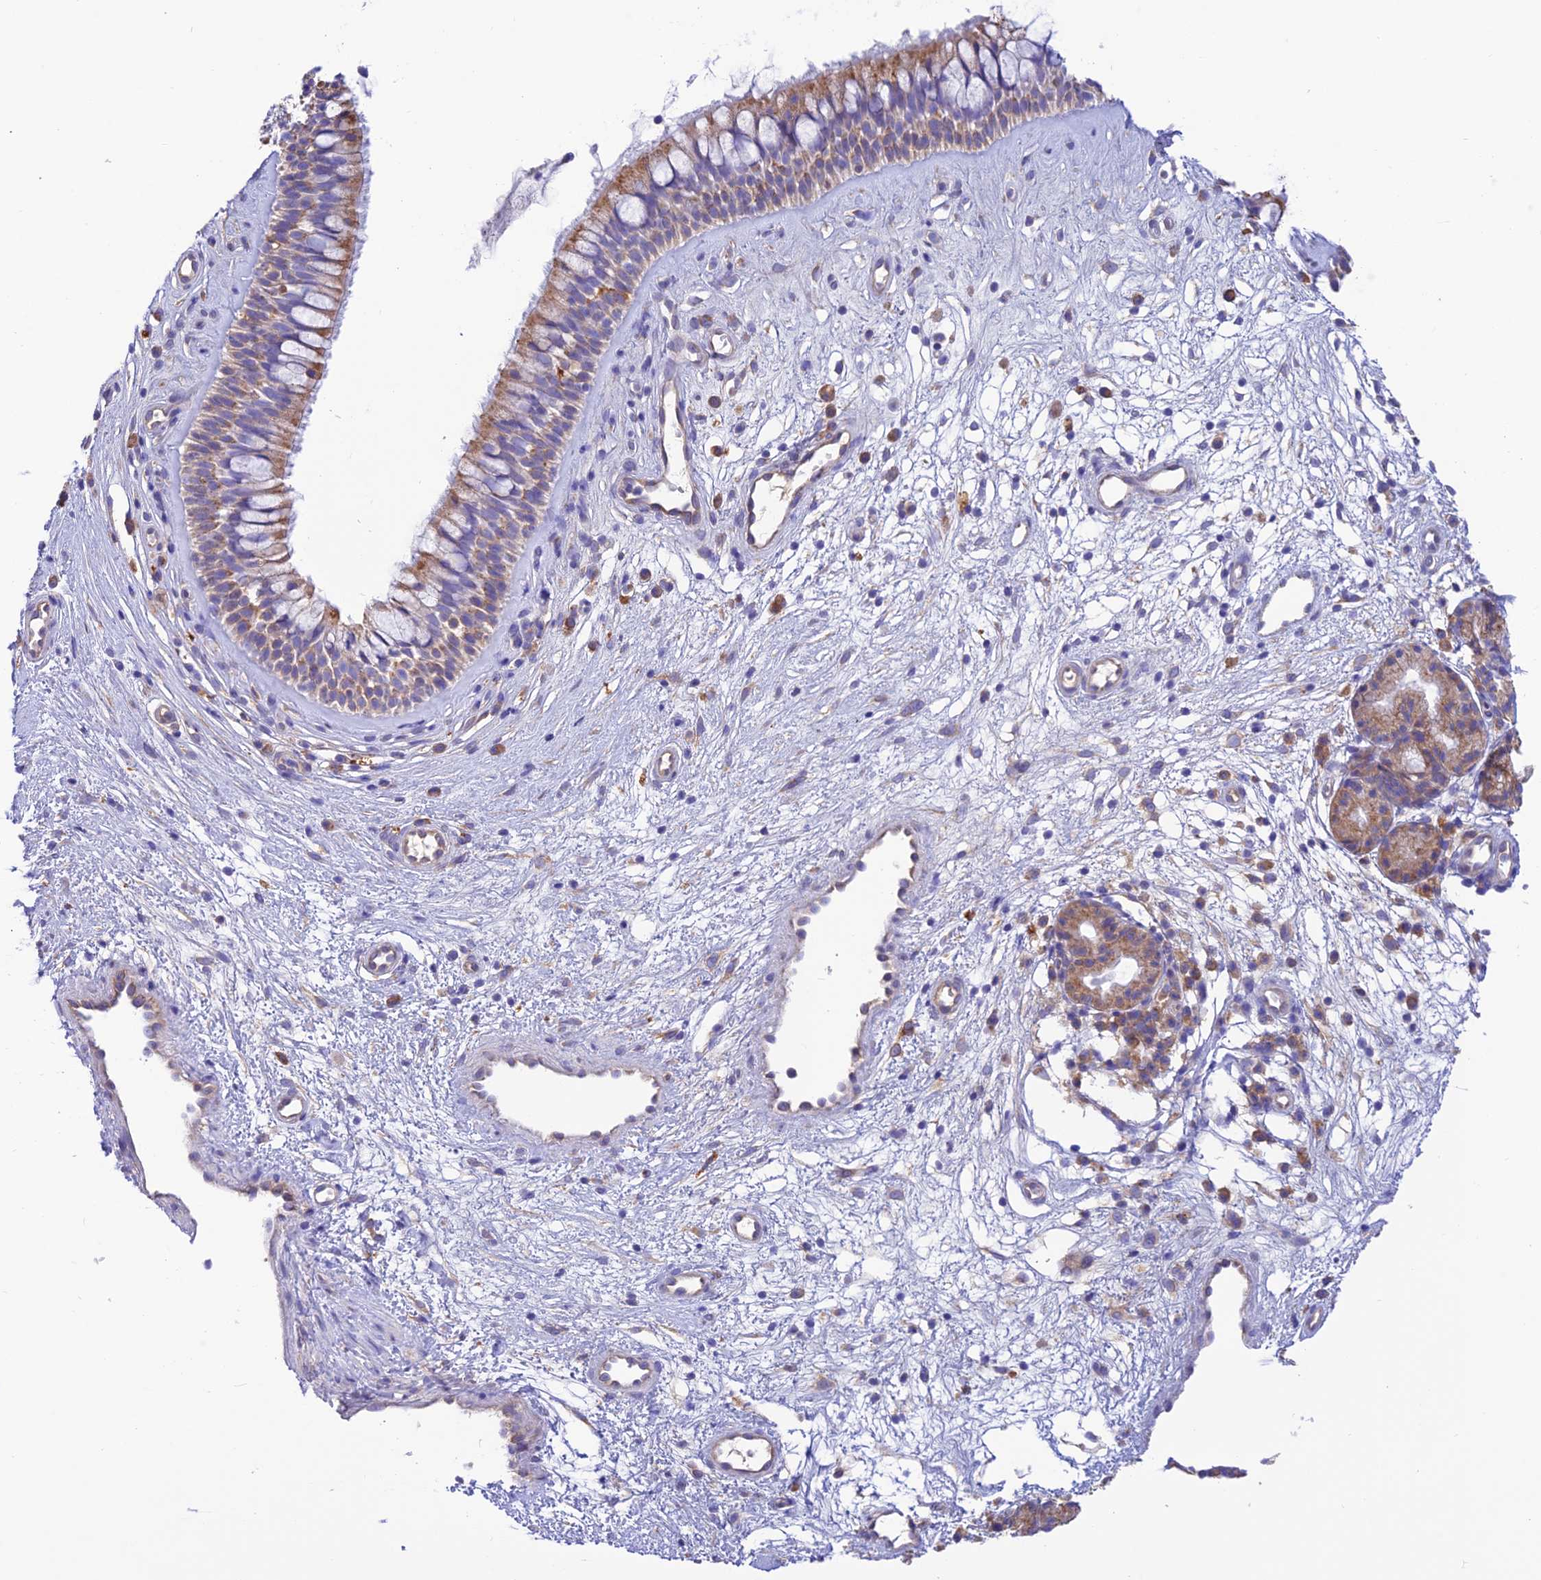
{"staining": {"intensity": "moderate", "quantity": "25%-75%", "location": "cytoplasmic/membranous"}, "tissue": "nasopharynx", "cell_type": "Respiratory epithelial cells", "image_type": "normal", "snomed": [{"axis": "morphology", "description": "Normal tissue, NOS"}, {"axis": "topography", "description": "Nasopharynx"}], "caption": "A photomicrograph showing moderate cytoplasmic/membranous staining in approximately 25%-75% of respiratory epithelial cells in unremarkable nasopharynx, as visualized by brown immunohistochemical staining.", "gene": "ENSG00000255439", "patient": {"sex": "male", "age": 32}}